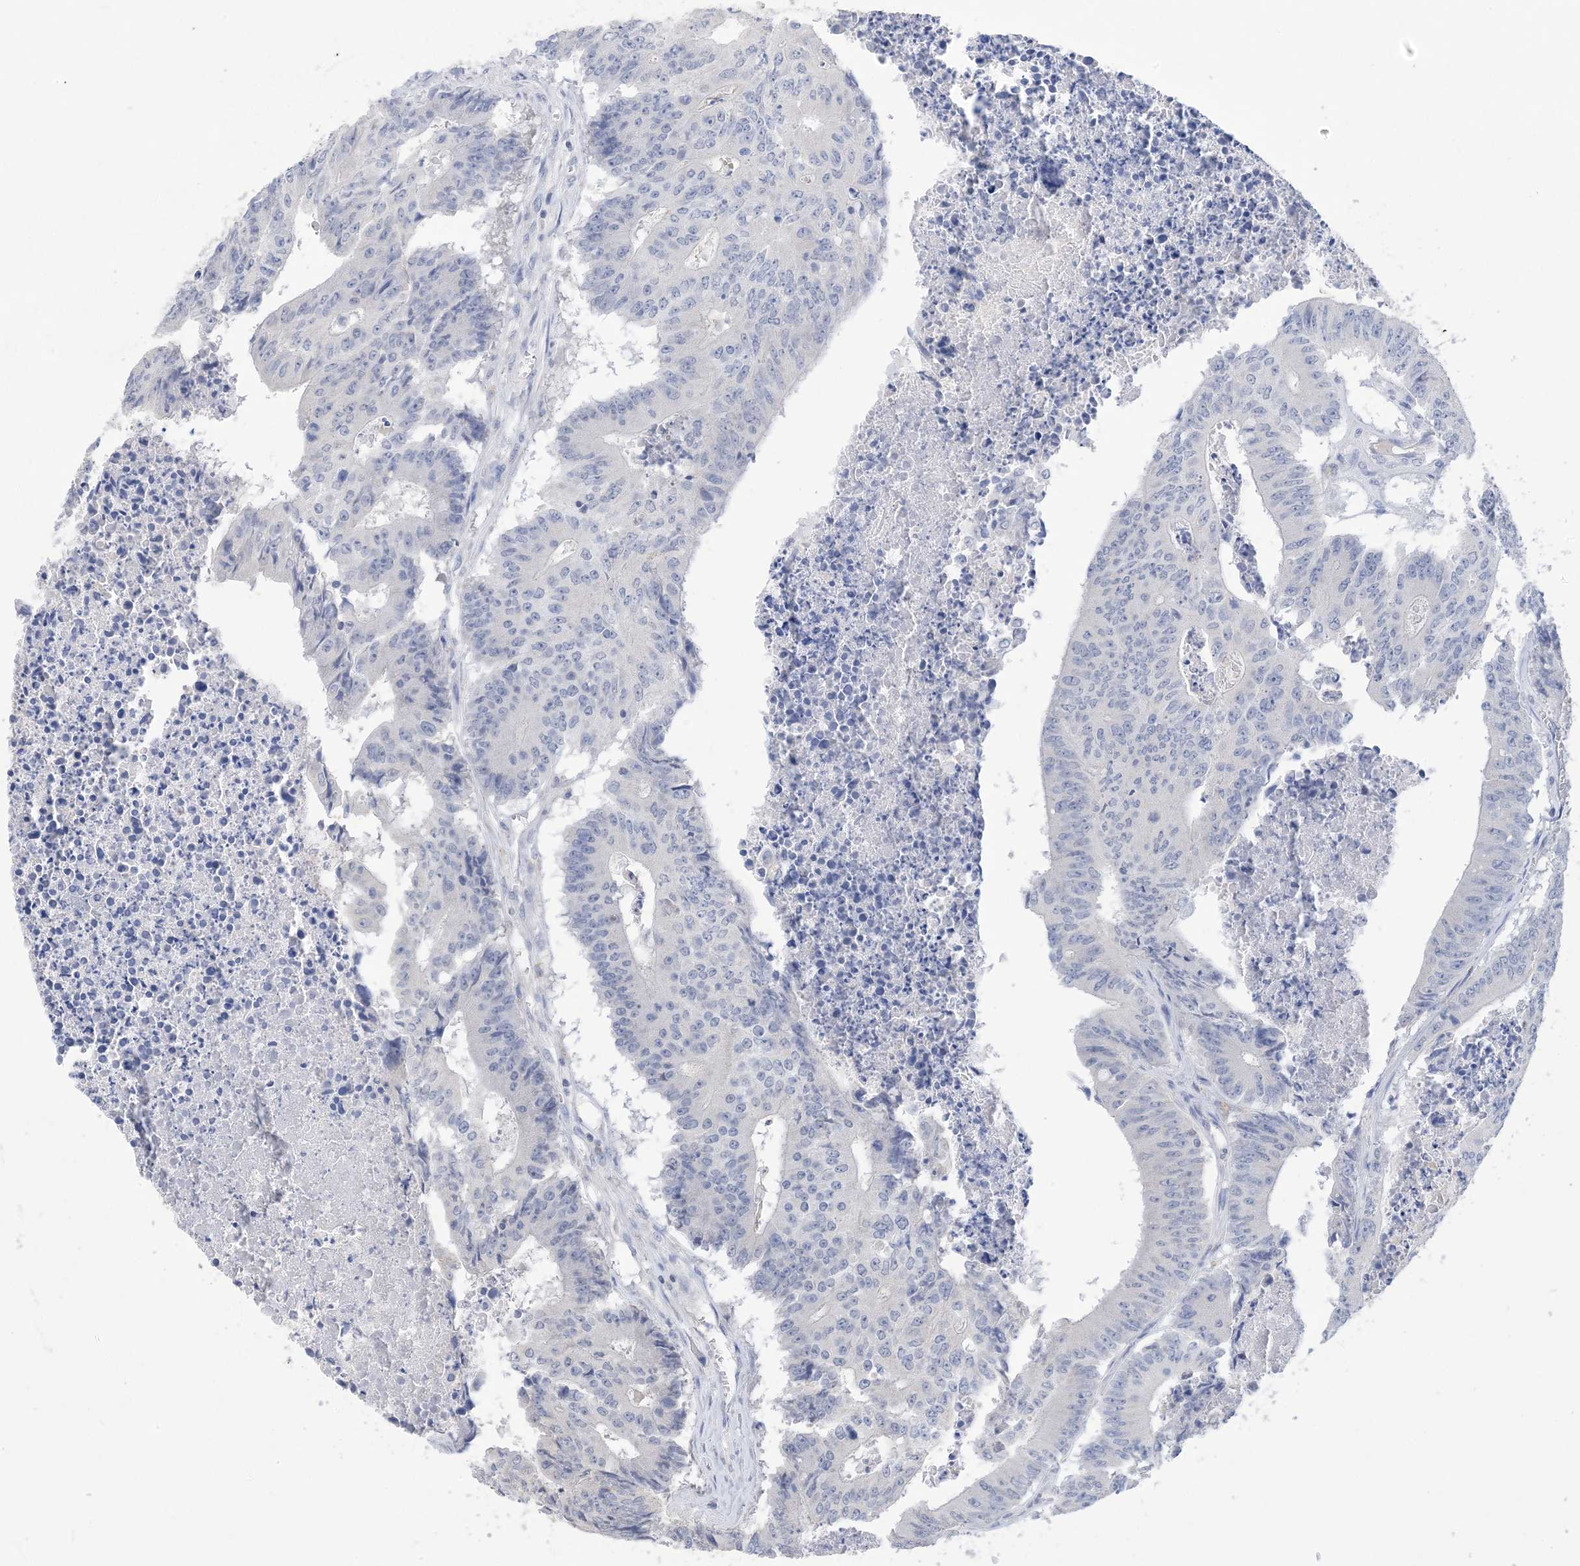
{"staining": {"intensity": "weak", "quantity": "<25%", "location": "cytoplasmic/membranous"}, "tissue": "colorectal cancer", "cell_type": "Tumor cells", "image_type": "cancer", "snomed": [{"axis": "morphology", "description": "Adenocarcinoma, NOS"}, {"axis": "topography", "description": "Colon"}], "caption": "High magnification brightfield microscopy of colorectal adenocarcinoma stained with DAB (3,3'-diaminobenzidine) (brown) and counterstained with hematoxylin (blue): tumor cells show no significant positivity.", "gene": "DSC3", "patient": {"sex": "male", "age": 87}}